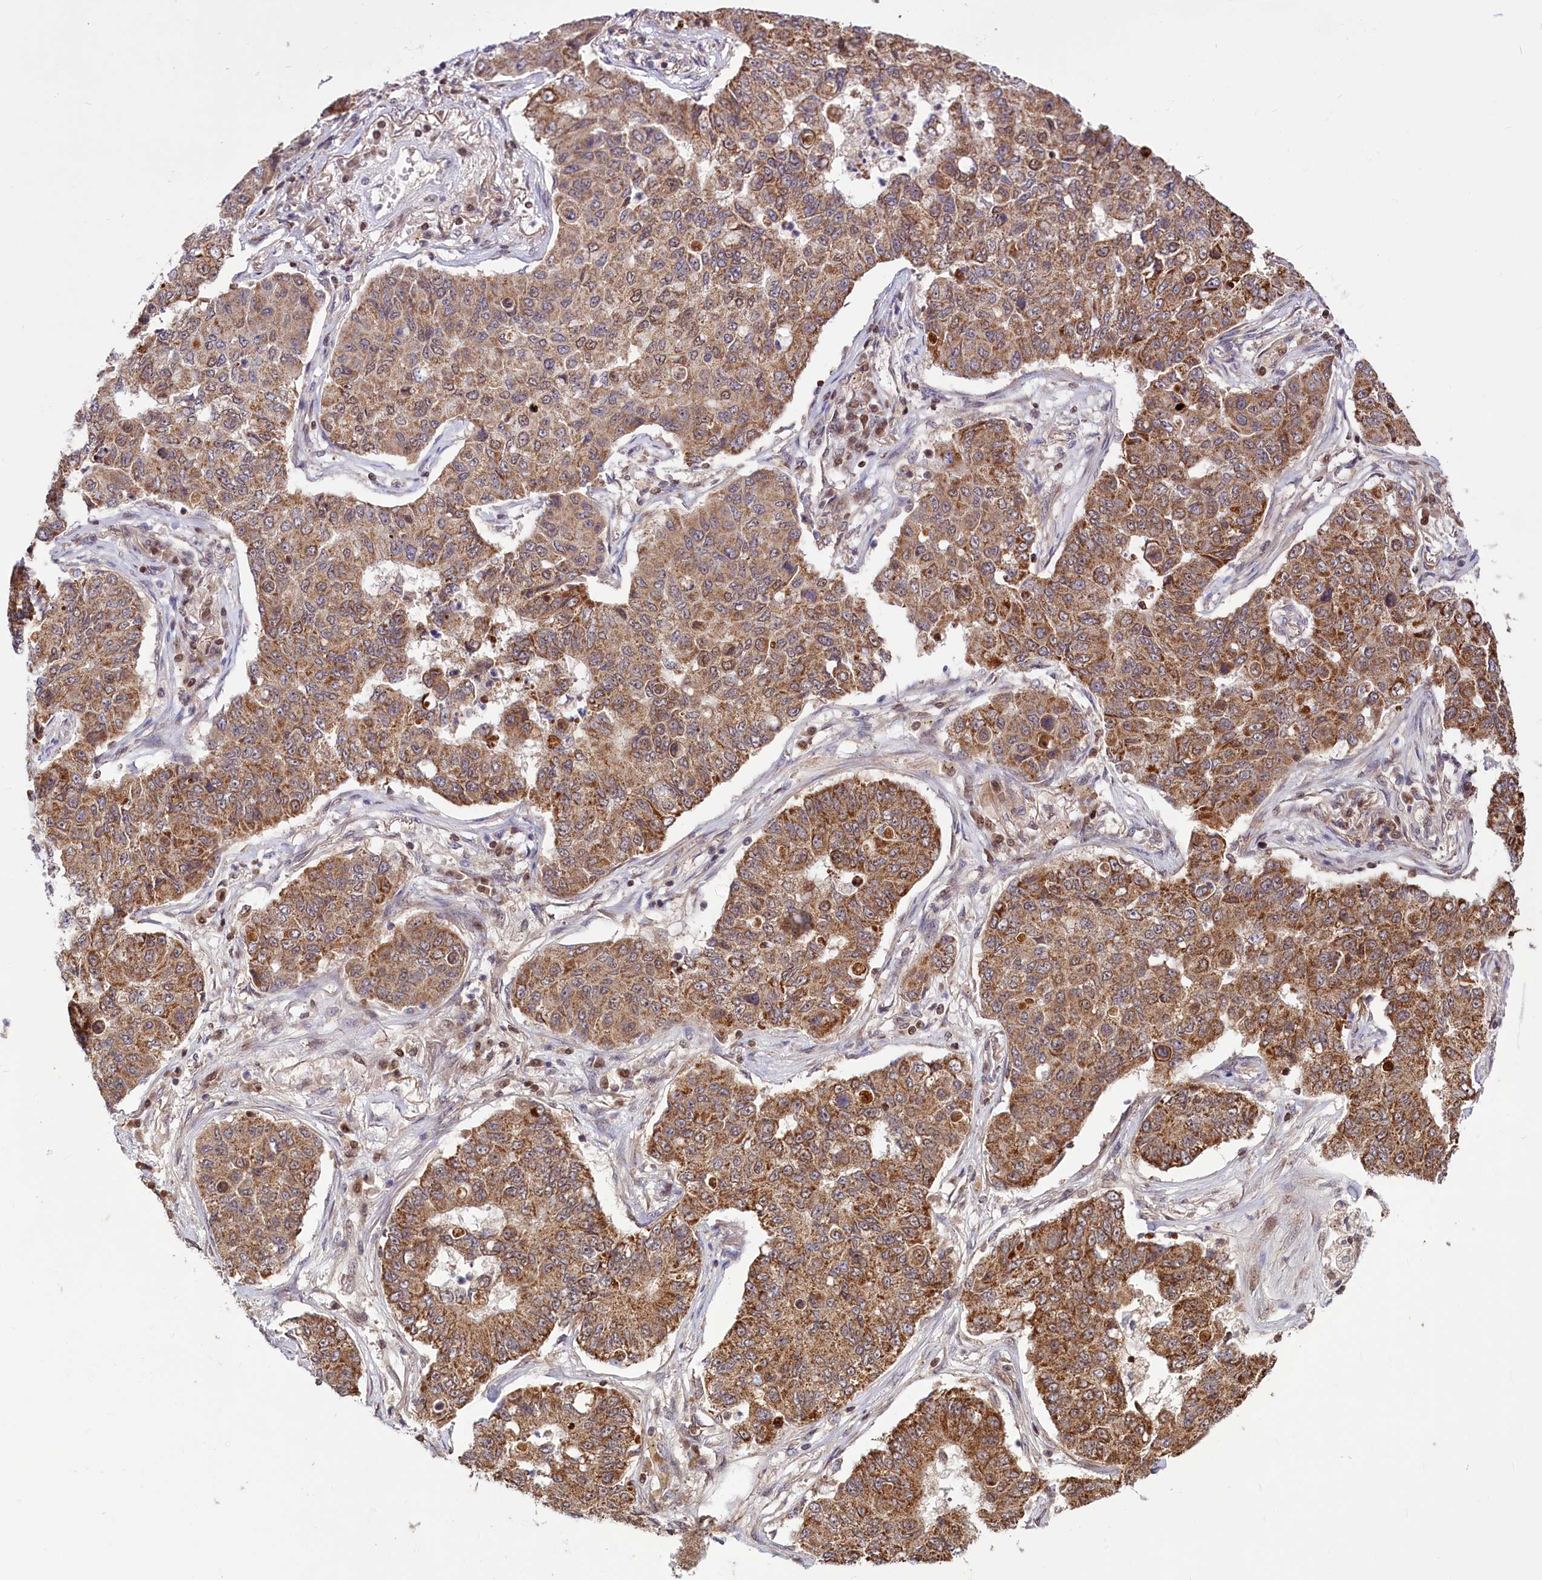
{"staining": {"intensity": "moderate", "quantity": ">75%", "location": "cytoplasmic/membranous"}, "tissue": "lung cancer", "cell_type": "Tumor cells", "image_type": "cancer", "snomed": [{"axis": "morphology", "description": "Squamous cell carcinoma, NOS"}, {"axis": "topography", "description": "Lung"}], "caption": "The photomicrograph demonstrates staining of lung cancer, revealing moderate cytoplasmic/membranous protein positivity (brown color) within tumor cells.", "gene": "PHC3", "patient": {"sex": "male", "age": 74}}